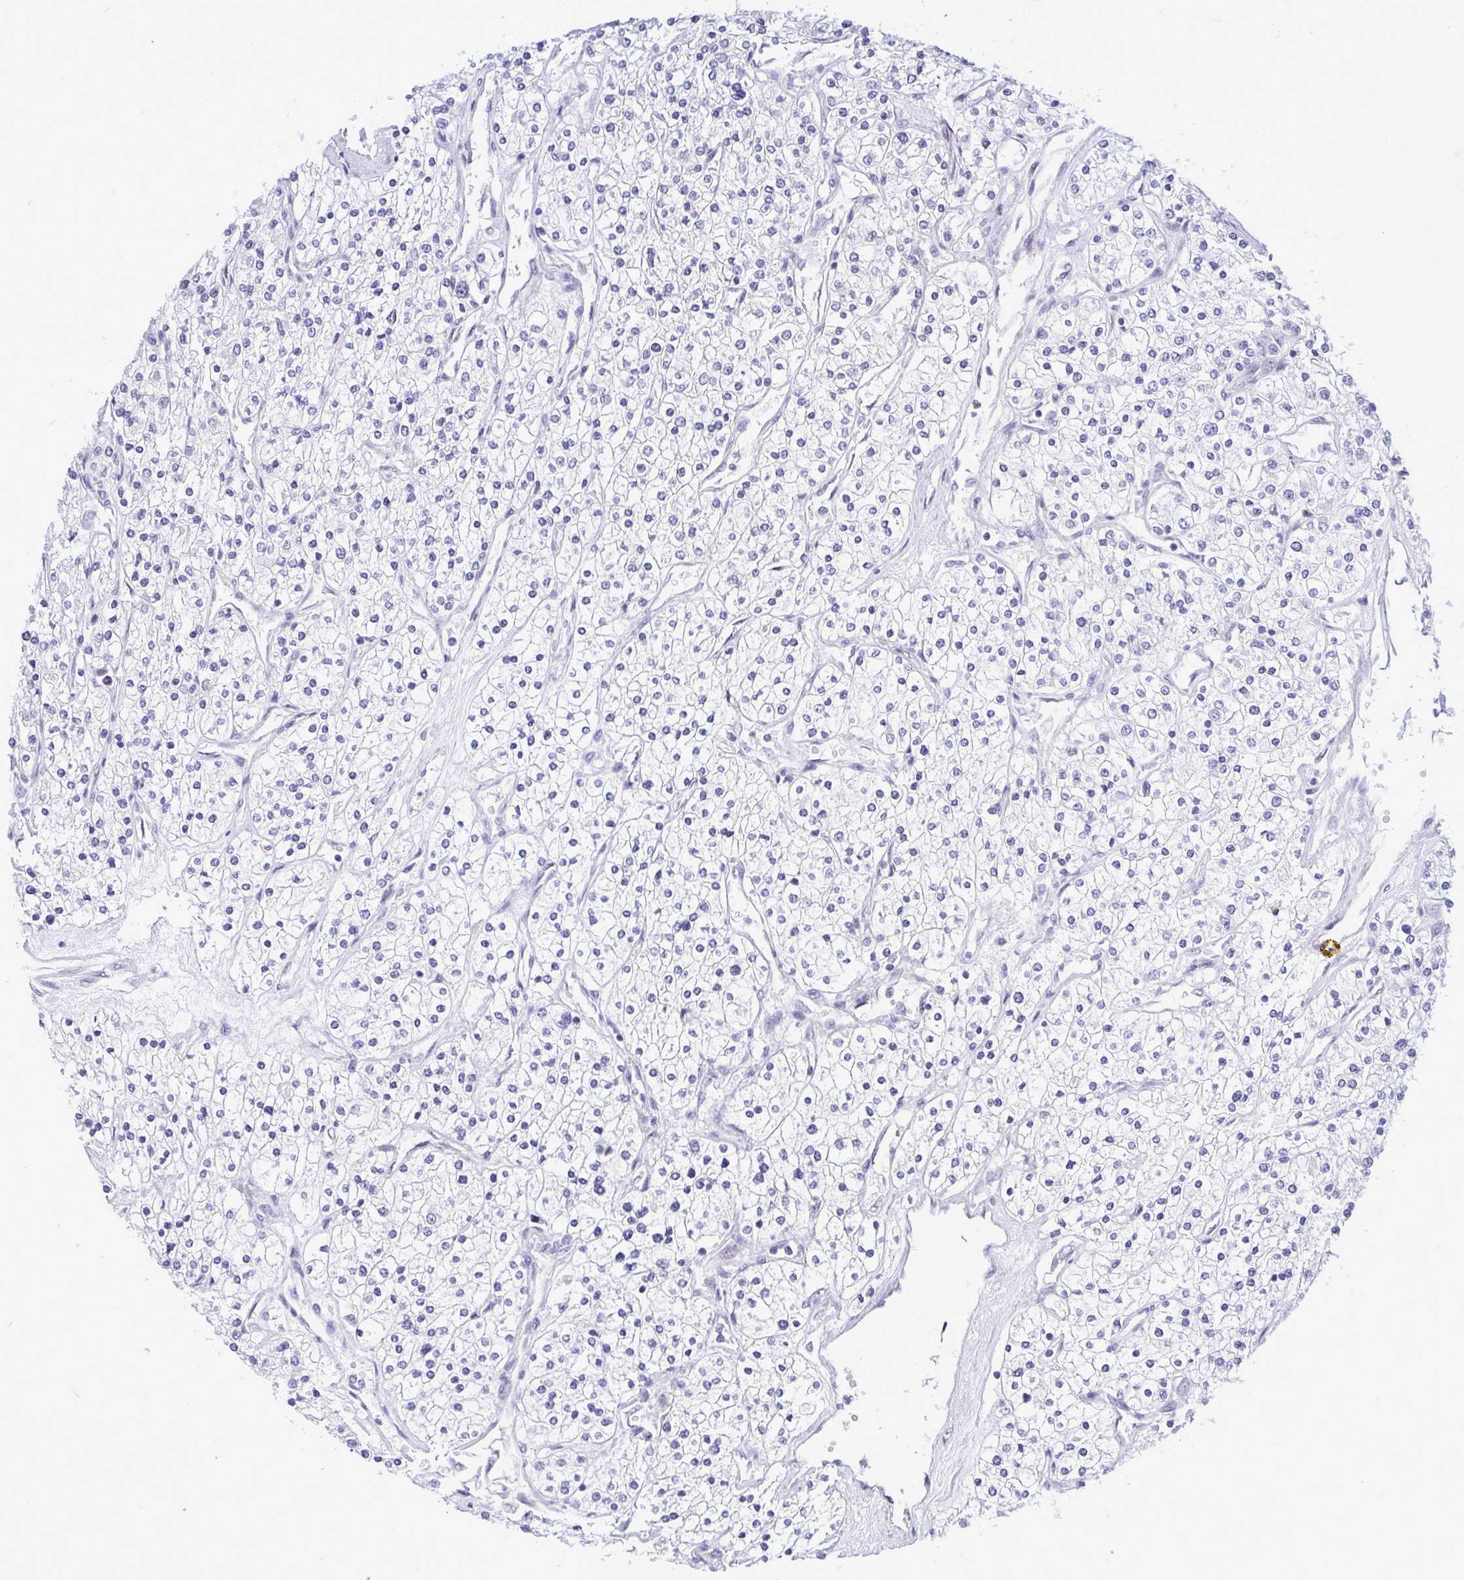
{"staining": {"intensity": "negative", "quantity": "none", "location": "none"}, "tissue": "renal cancer", "cell_type": "Tumor cells", "image_type": "cancer", "snomed": [{"axis": "morphology", "description": "Adenocarcinoma, NOS"}, {"axis": "topography", "description": "Kidney"}], "caption": "DAB (3,3'-diaminobenzidine) immunohistochemical staining of human renal cancer demonstrates no significant staining in tumor cells.", "gene": "C1QL2", "patient": {"sex": "male", "age": 80}}